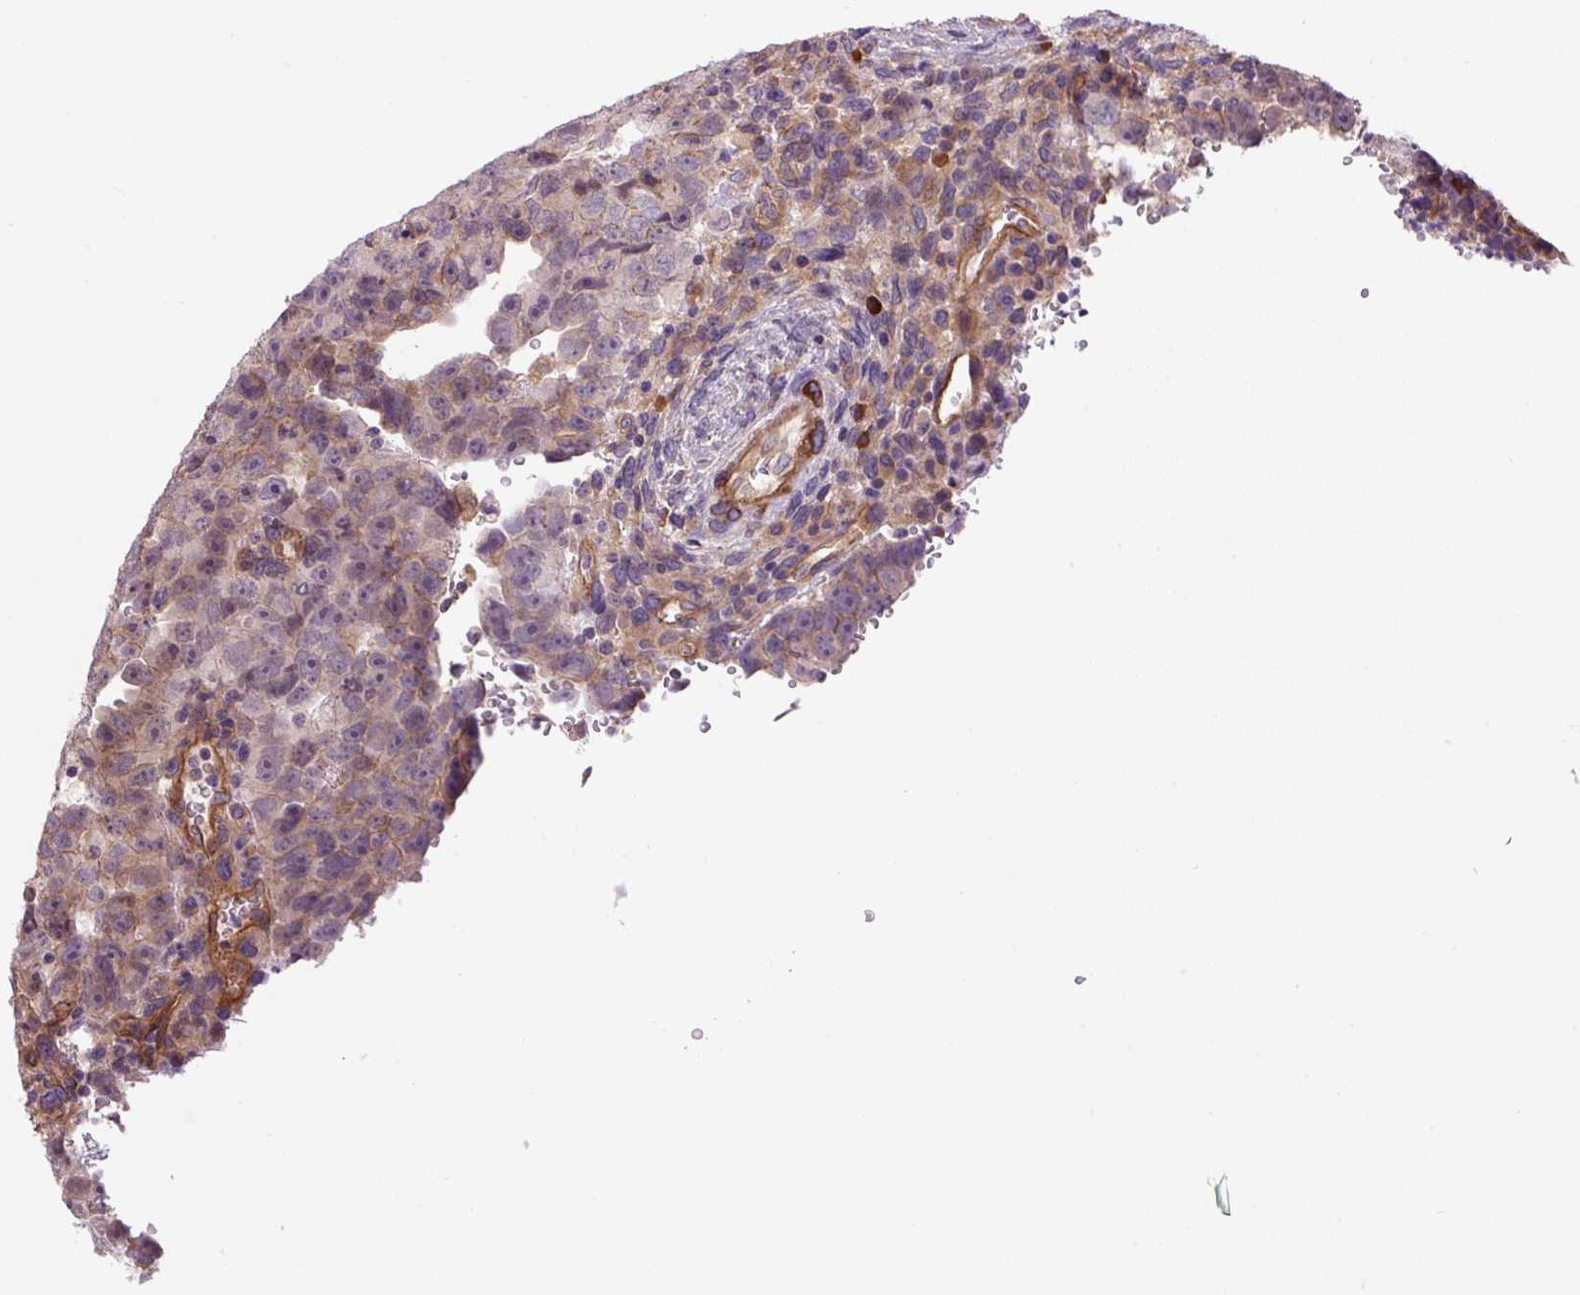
{"staining": {"intensity": "weak", "quantity": "<25%", "location": "cytoplasmic/membranous"}, "tissue": "testis cancer", "cell_type": "Tumor cells", "image_type": "cancer", "snomed": [{"axis": "morphology", "description": "Carcinoma, Embryonal, NOS"}, {"axis": "topography", "description": "Testis"}], "caption": "Human testis embryonal carcinoma stained for a protein using IHC displays no positivity in tumor cells.", "gene": "SEPTIN10", "patient": {"sex": "male", "age": 24}}